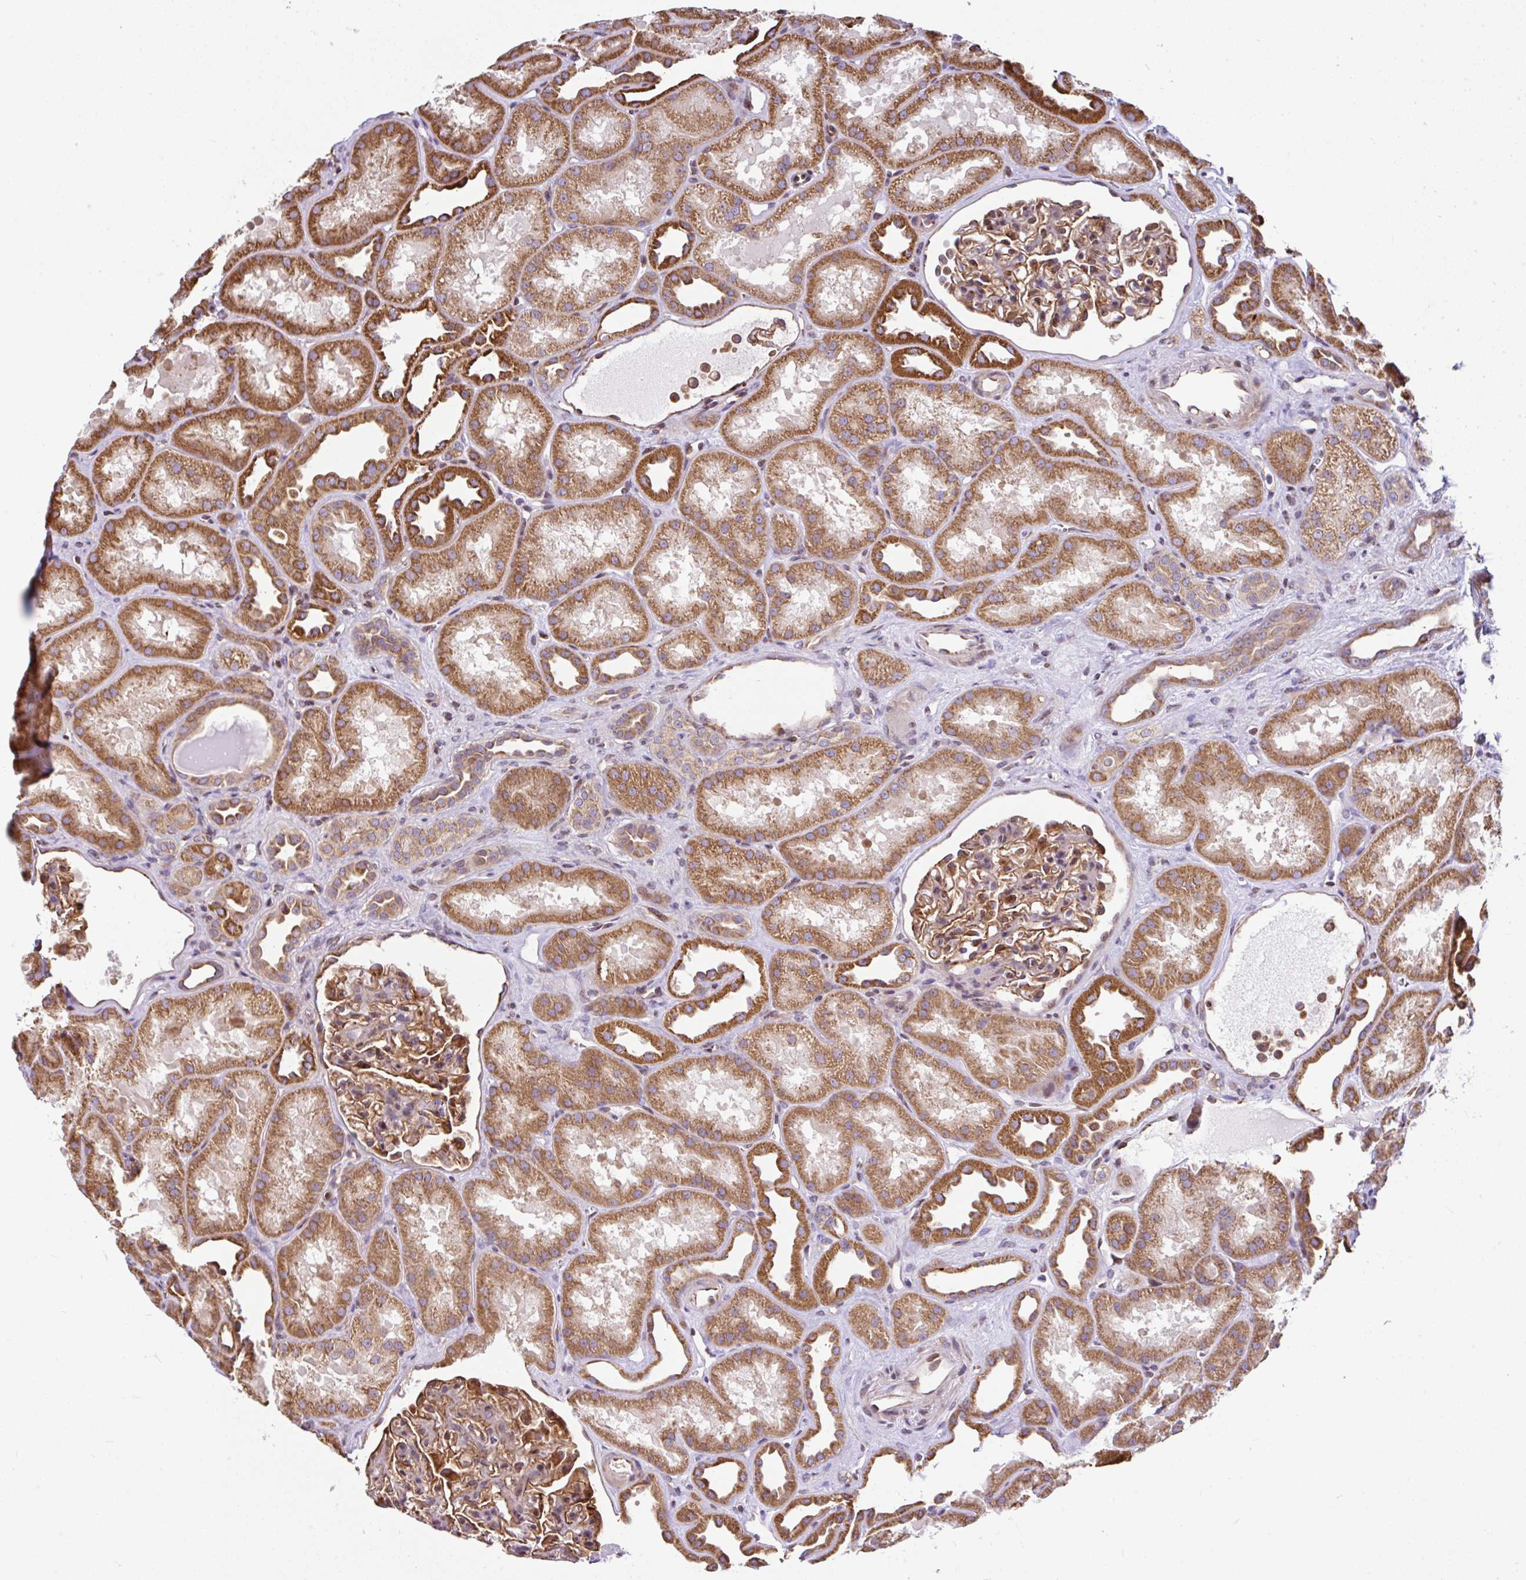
{"staining": {"intensity": "moderate", "quantity": ">75%", "location": "cytoplasmic/membranous"}, "tissue": "kidney", "cell_type": "Cells in glomeruli", "image_type": "normal", "snomed": [{"axis": "morphology", "description": "Normal tissue, NOS"}, {"axis": "topography", "description": "Kidney"}], "caption": "Protein staining shows moderate cytoplasmic/membranous expression in about >75% of cells in glomeruli in normal kidney. (Stains: DAB (3,3'-diaminobenzidine) in brown, nuclei in blue, Microscopy: brightfield microscopy at high magnification).", "gene": "FIGNL1", "patient": {"sex": "male", "age": 61}}